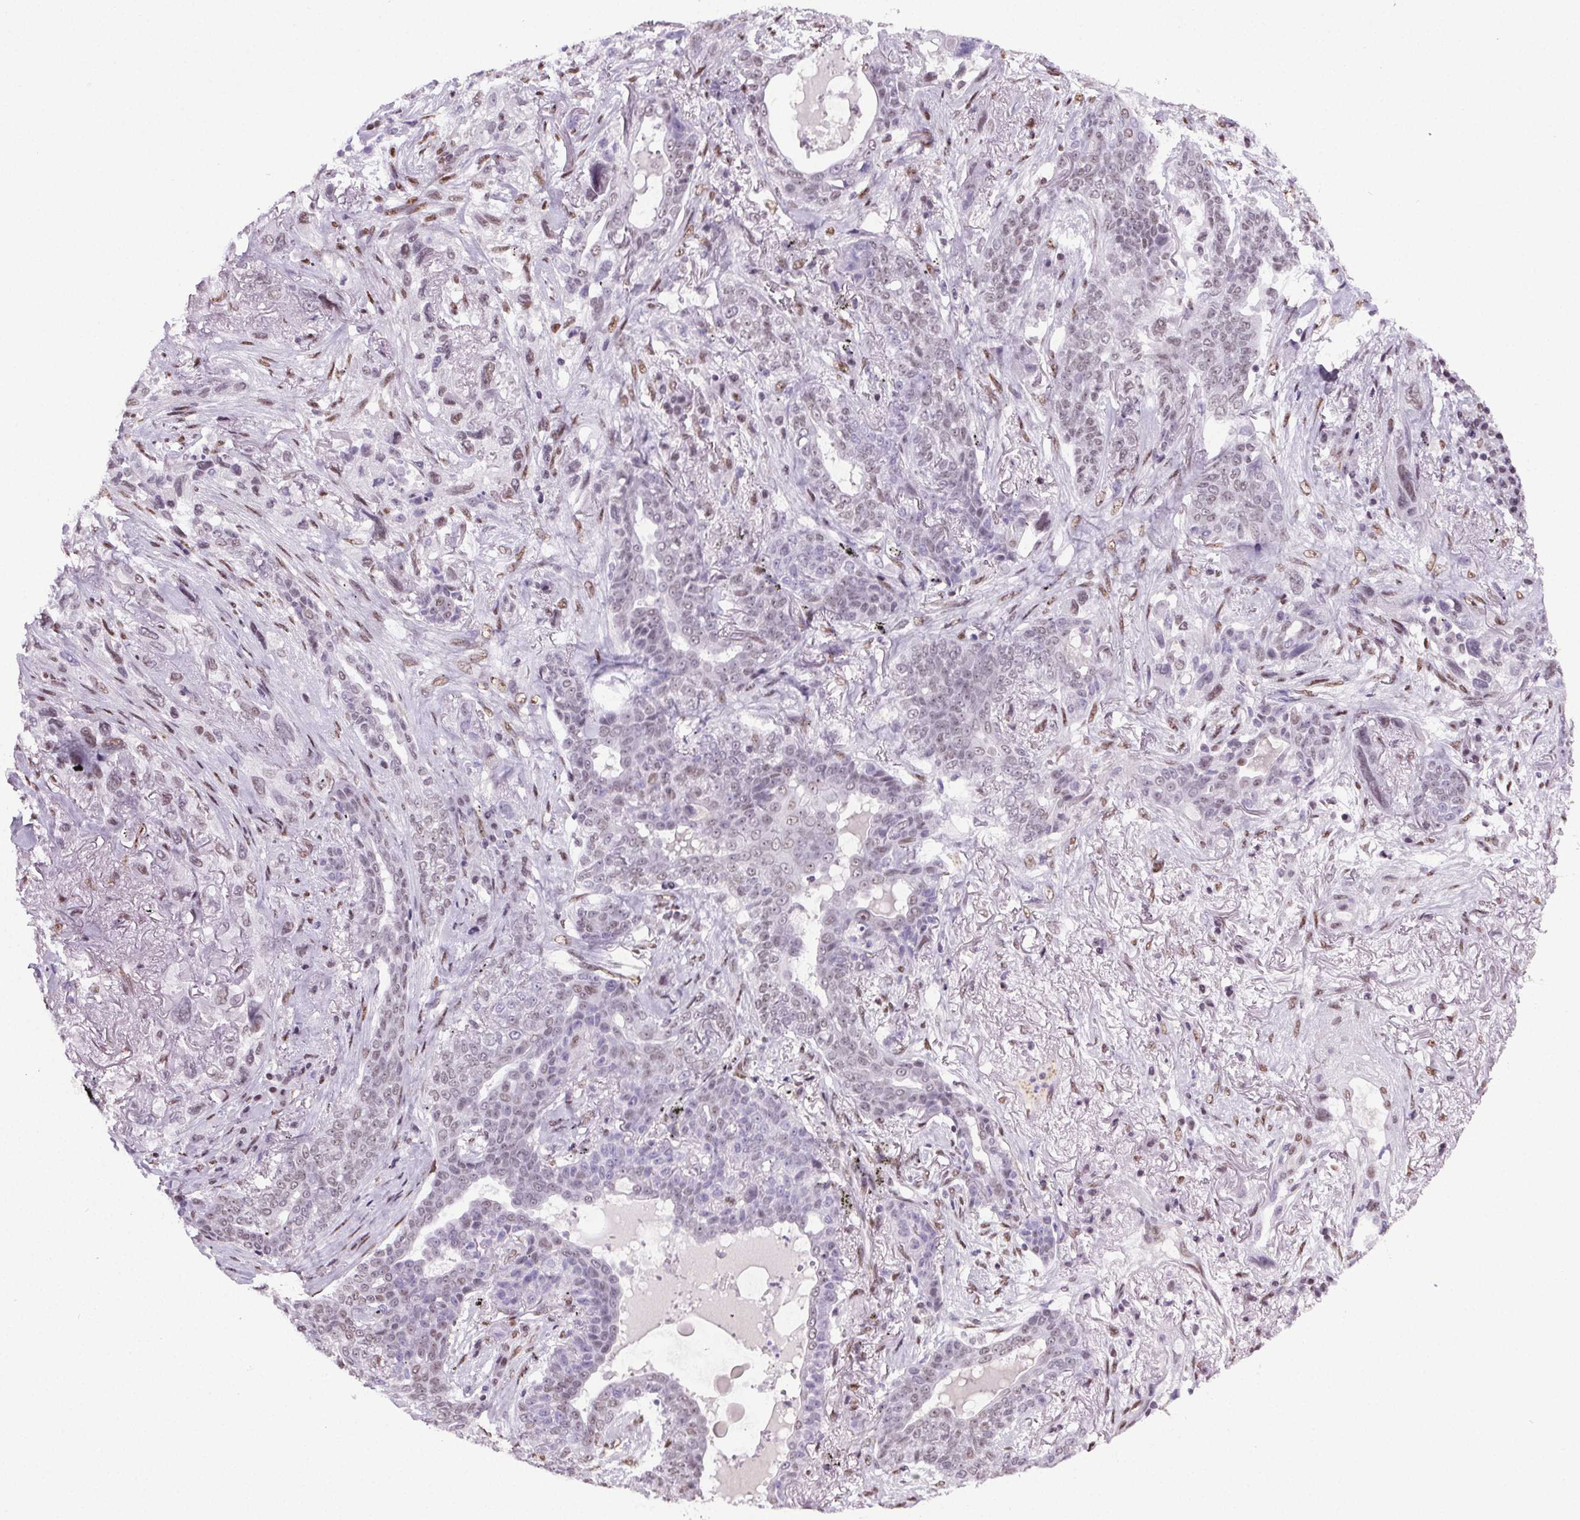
{"staining": {"intensity": "weak", "quantity": "25%-75%", "location": "nuclear"}, "tissue": "lung cancer", "cell_type": "Tumor cells", "image_type": "cancer", "snomed": [{"axis": "morphology", "description": "Squamous cell carcinoma, NOS"}, {"axis": "topography", "description": "Lung"}], "caption": "Protein analysis of lung squamous cell carcinoma tissue displays weak nuclear positivity in about 25%-75% of tumor cells.", "gene": "GP6", "patient": {"sex": "female", "age": 70}}